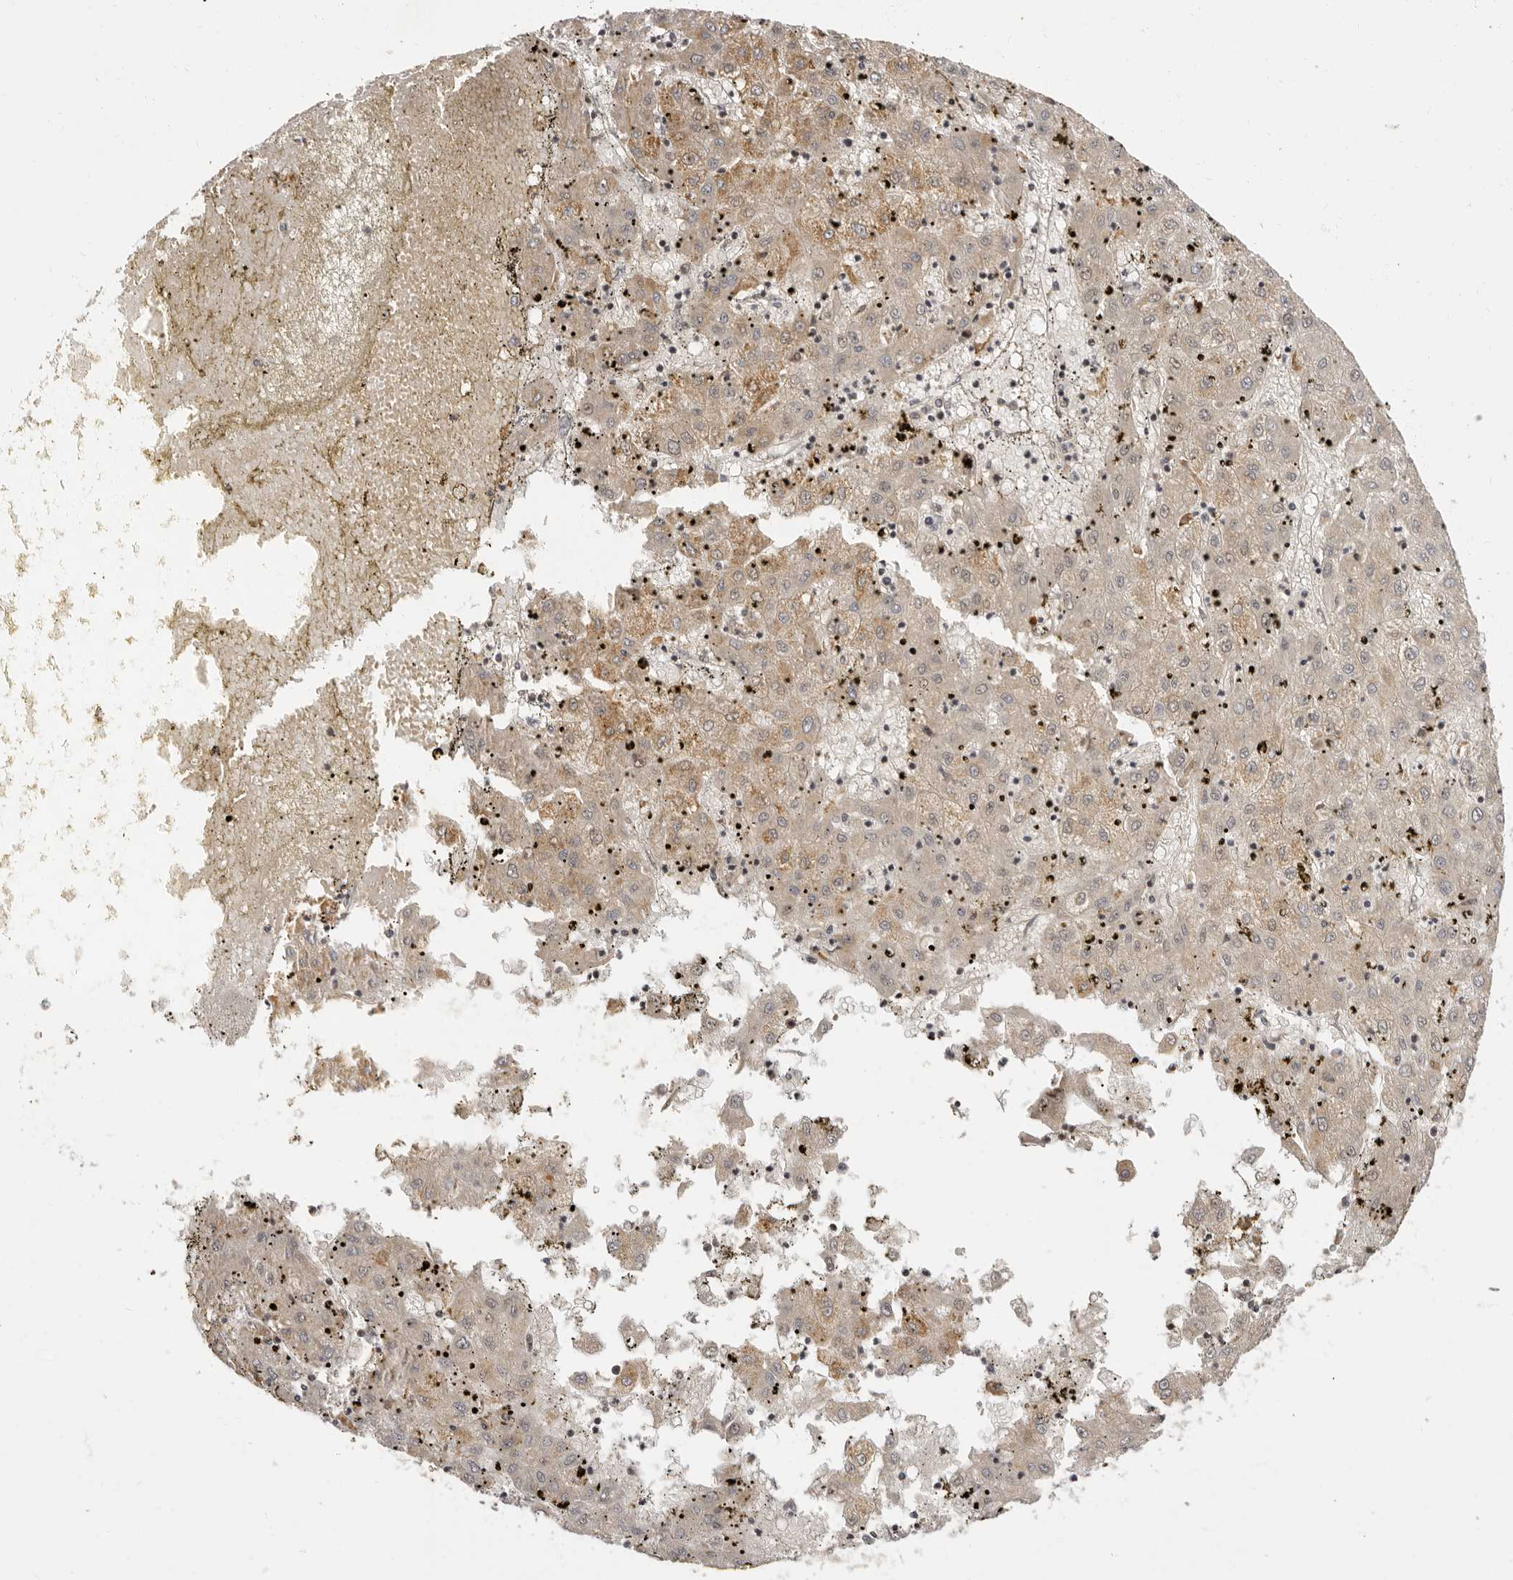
{"staining": {"intensity": "moderate", "quantity": "<25%", "location": "cytoplasmic/membranous"}, "tissue": "liver cancer", "cell_type": "Tumor cells", "image_type": "cancer", "snomed": [{"axis": "morphology", "description": "Carcinoma, Hepatocellular, NOS"}, {"axis": "topography", "description": "Liver"}], "caption": "Tumor cells demonstrate low levels of moderate cytoplasmic/membranous staining in about <25% of cells in hepatocellular carcinoma (liver).", "gene": "ZNF326", "patient": {"sex": "male", "age": 72}}